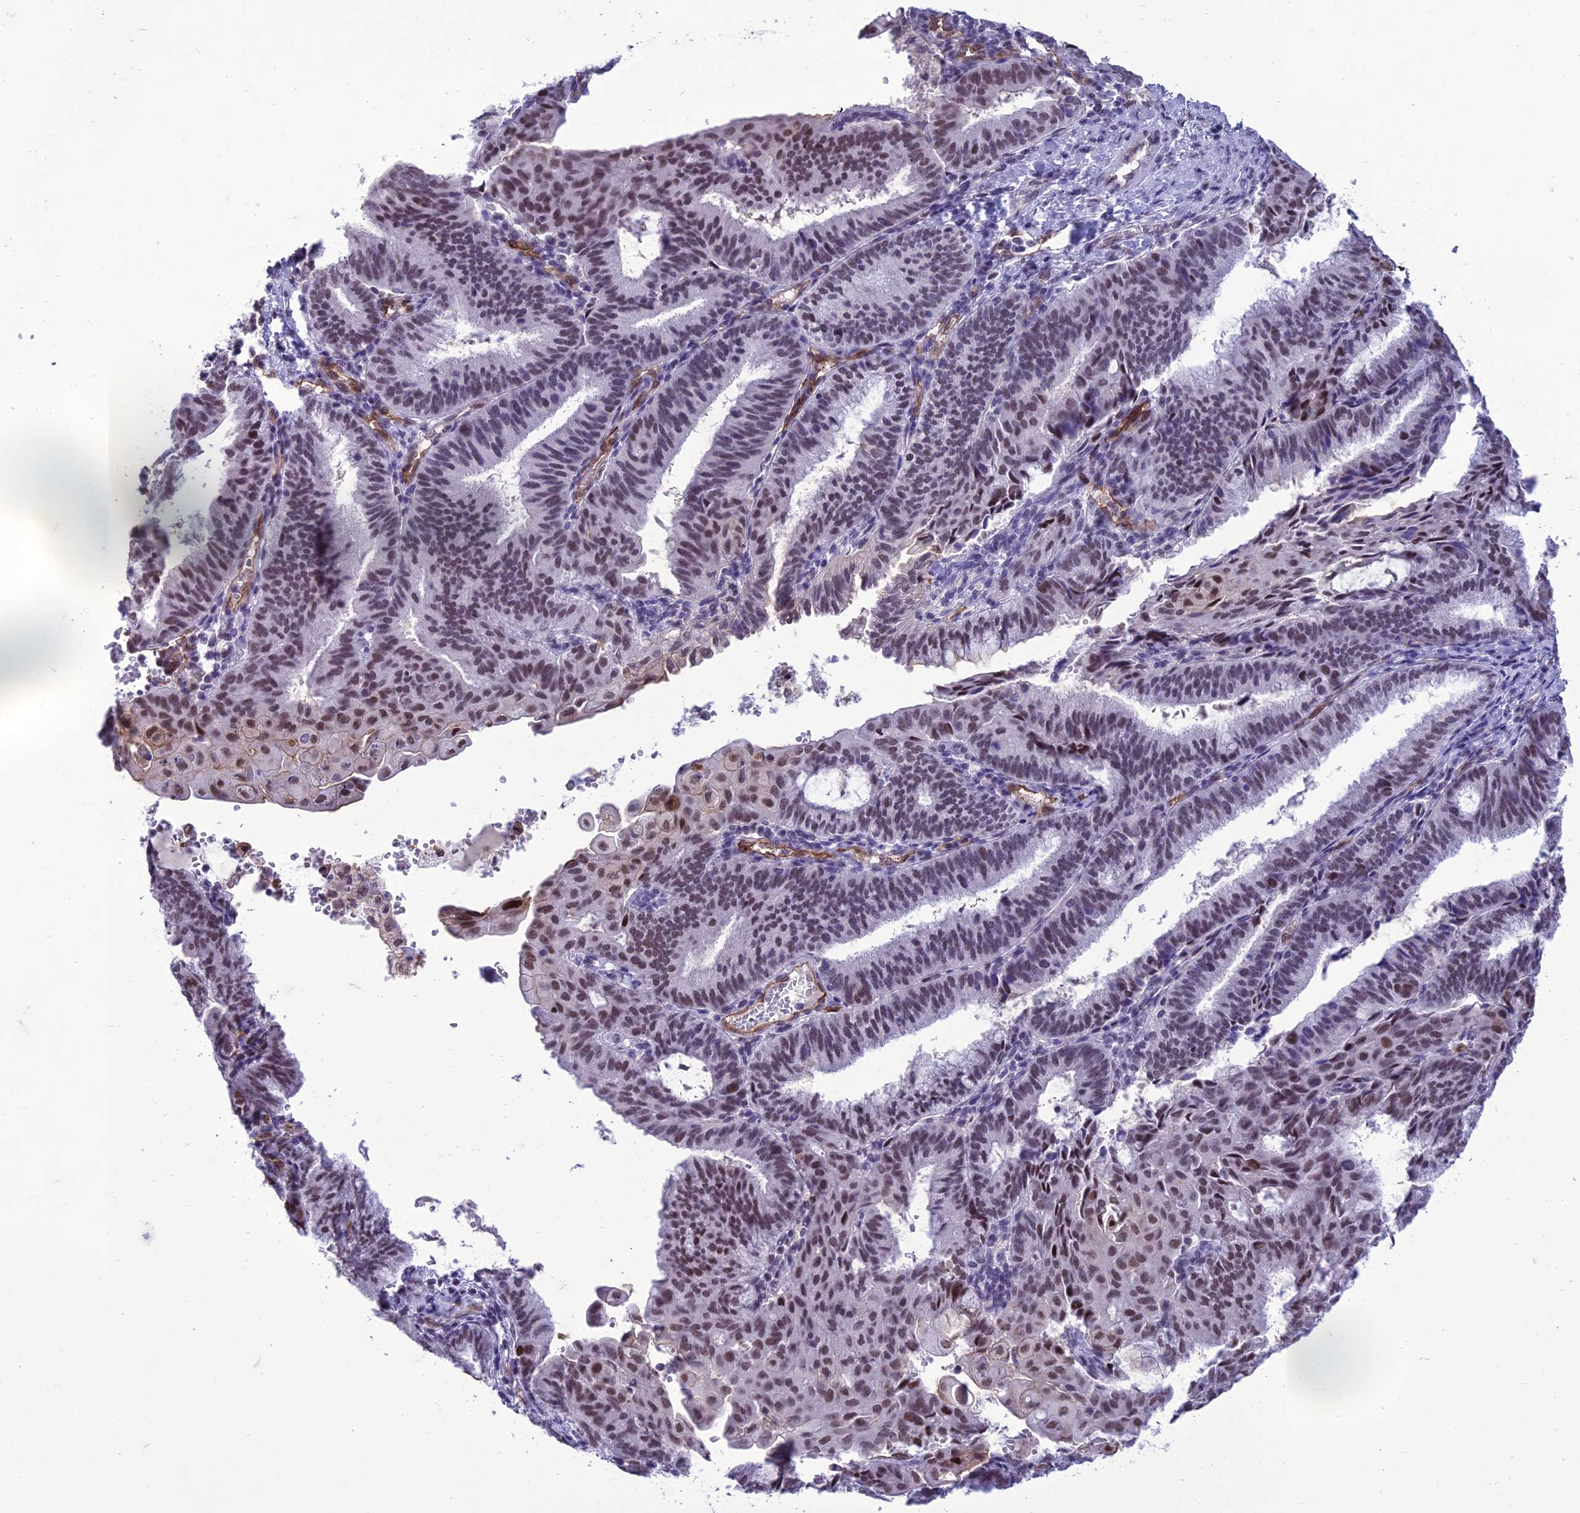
{"staining": {"intensity": "moderate", "quantity": "25%-75%", "location": "nuclear"}, "tissue": "endometrial cancer", "cell_type": "Tumor cells", "image_type": "cancer", "snomed": [{"axis": "morphology", "description": "Adenocarcinoma, NOS"}, {"axis": "topography", "description": "Endometrium"}], "caption": "The histopathology image displays staining of endometrial cancer (adenocarcinoma), revealing moderate nuclear protein staining (brown color) within tumor cells.", "gene": "RANBP3", "patient": {"sex": "female", "age": 49}}